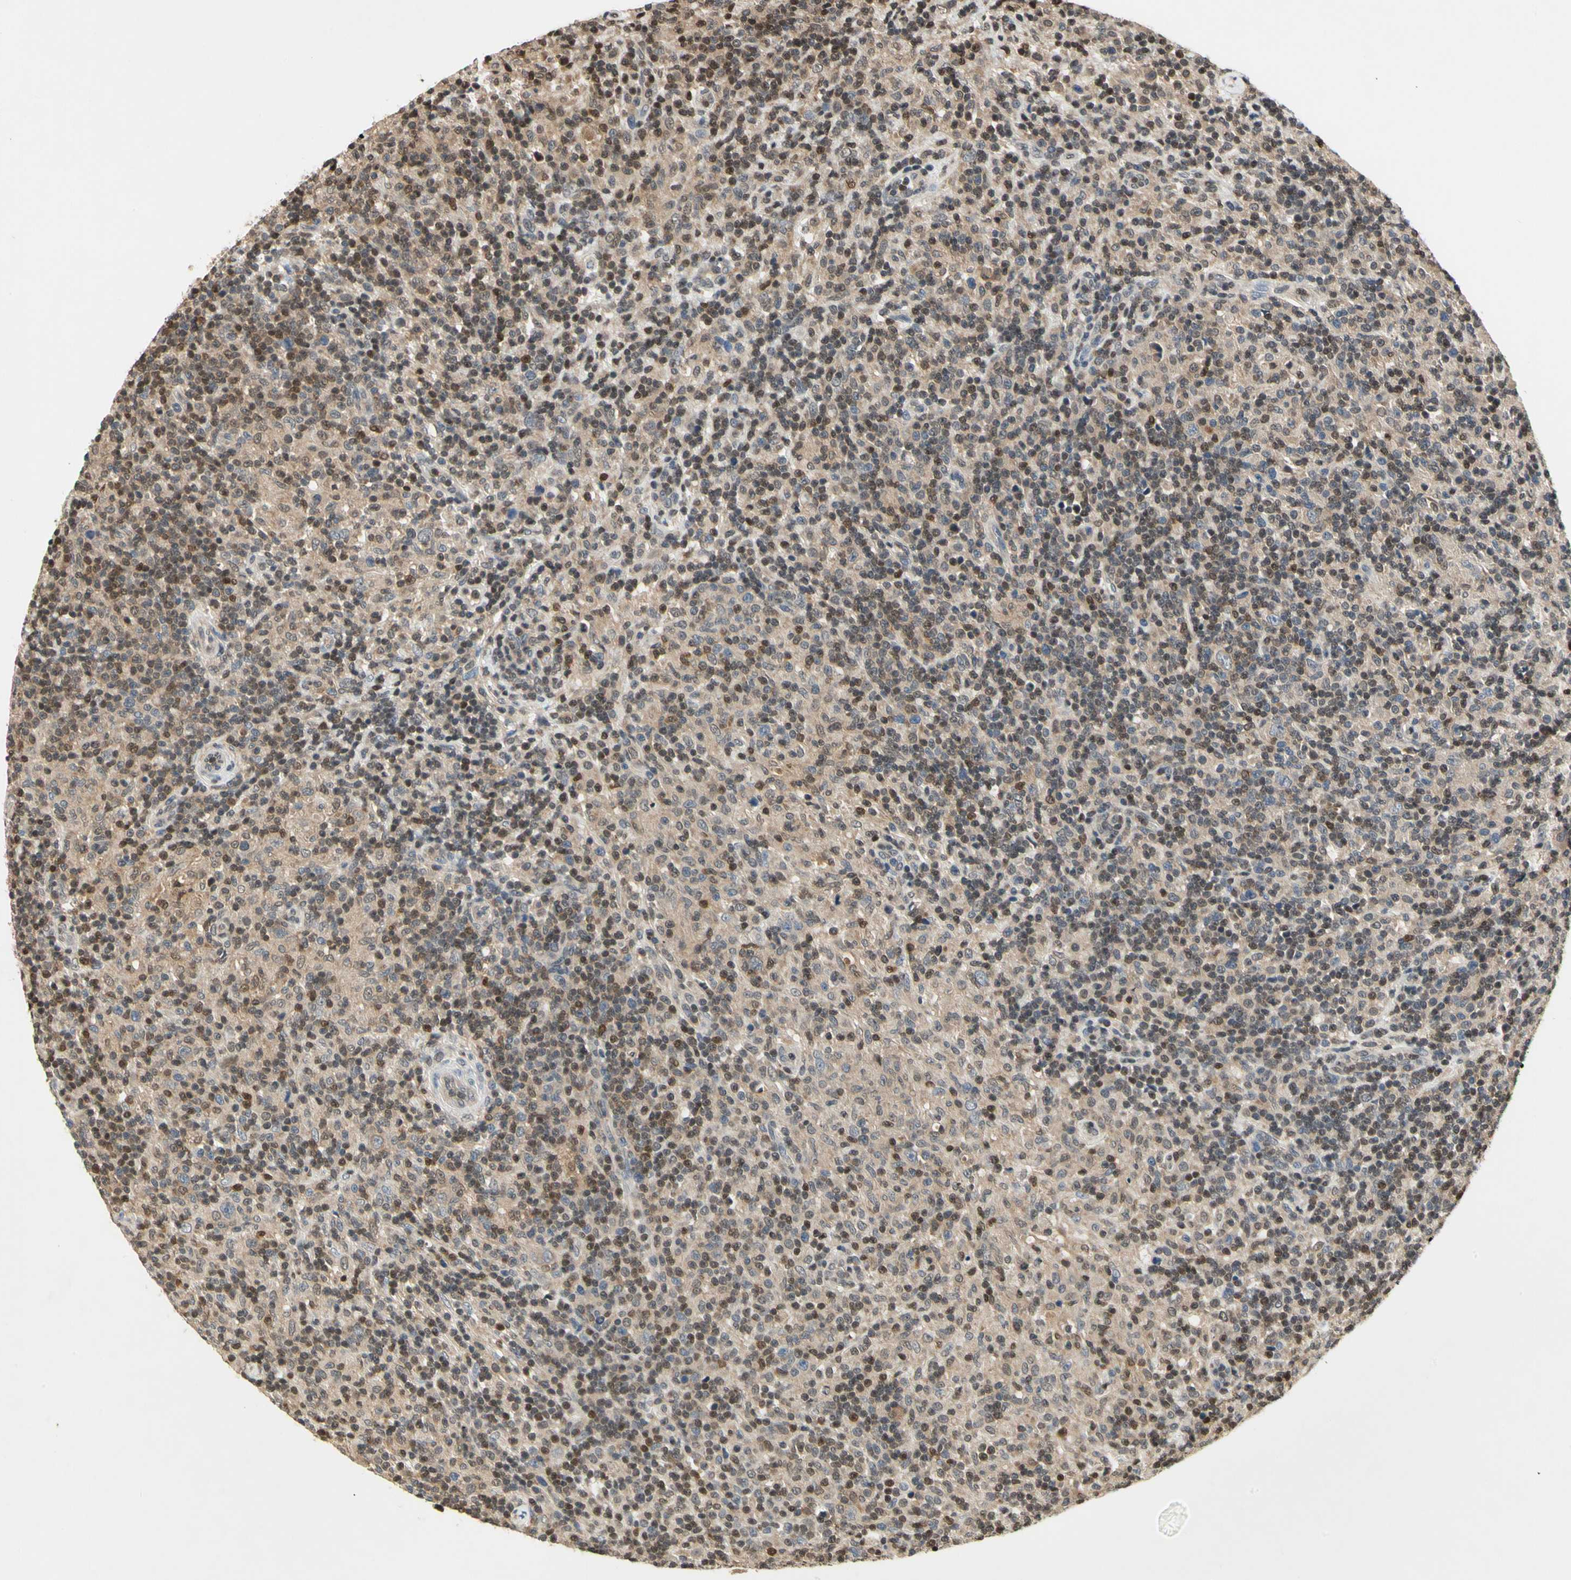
{"staining": {"intensity": "weak", "quantity": ">75%", "location": "cytoplasmic/membranous"}, "tissue": "lymphoma", "cell_type": "Tumor cells", "image_type": "cancer", "snomed": [{"axis": "morphology", "description": "Hodgkin's disease, NOS"}, {"axis": "topography", "description": "Lymph node"}], "caption": "Tumor cells demonstrate weak cytoplasmic/membranous positivity in approximately >75% of cells in Hodgkin's disease. The protein is stained brown, and the nuclei are stained in blue (DAB (3,3'-diaminobenzidine) IHC with brightfield microscopy, high magnification).", "gene": "GSR", "patient": {"sex": "male", "age": 70}}